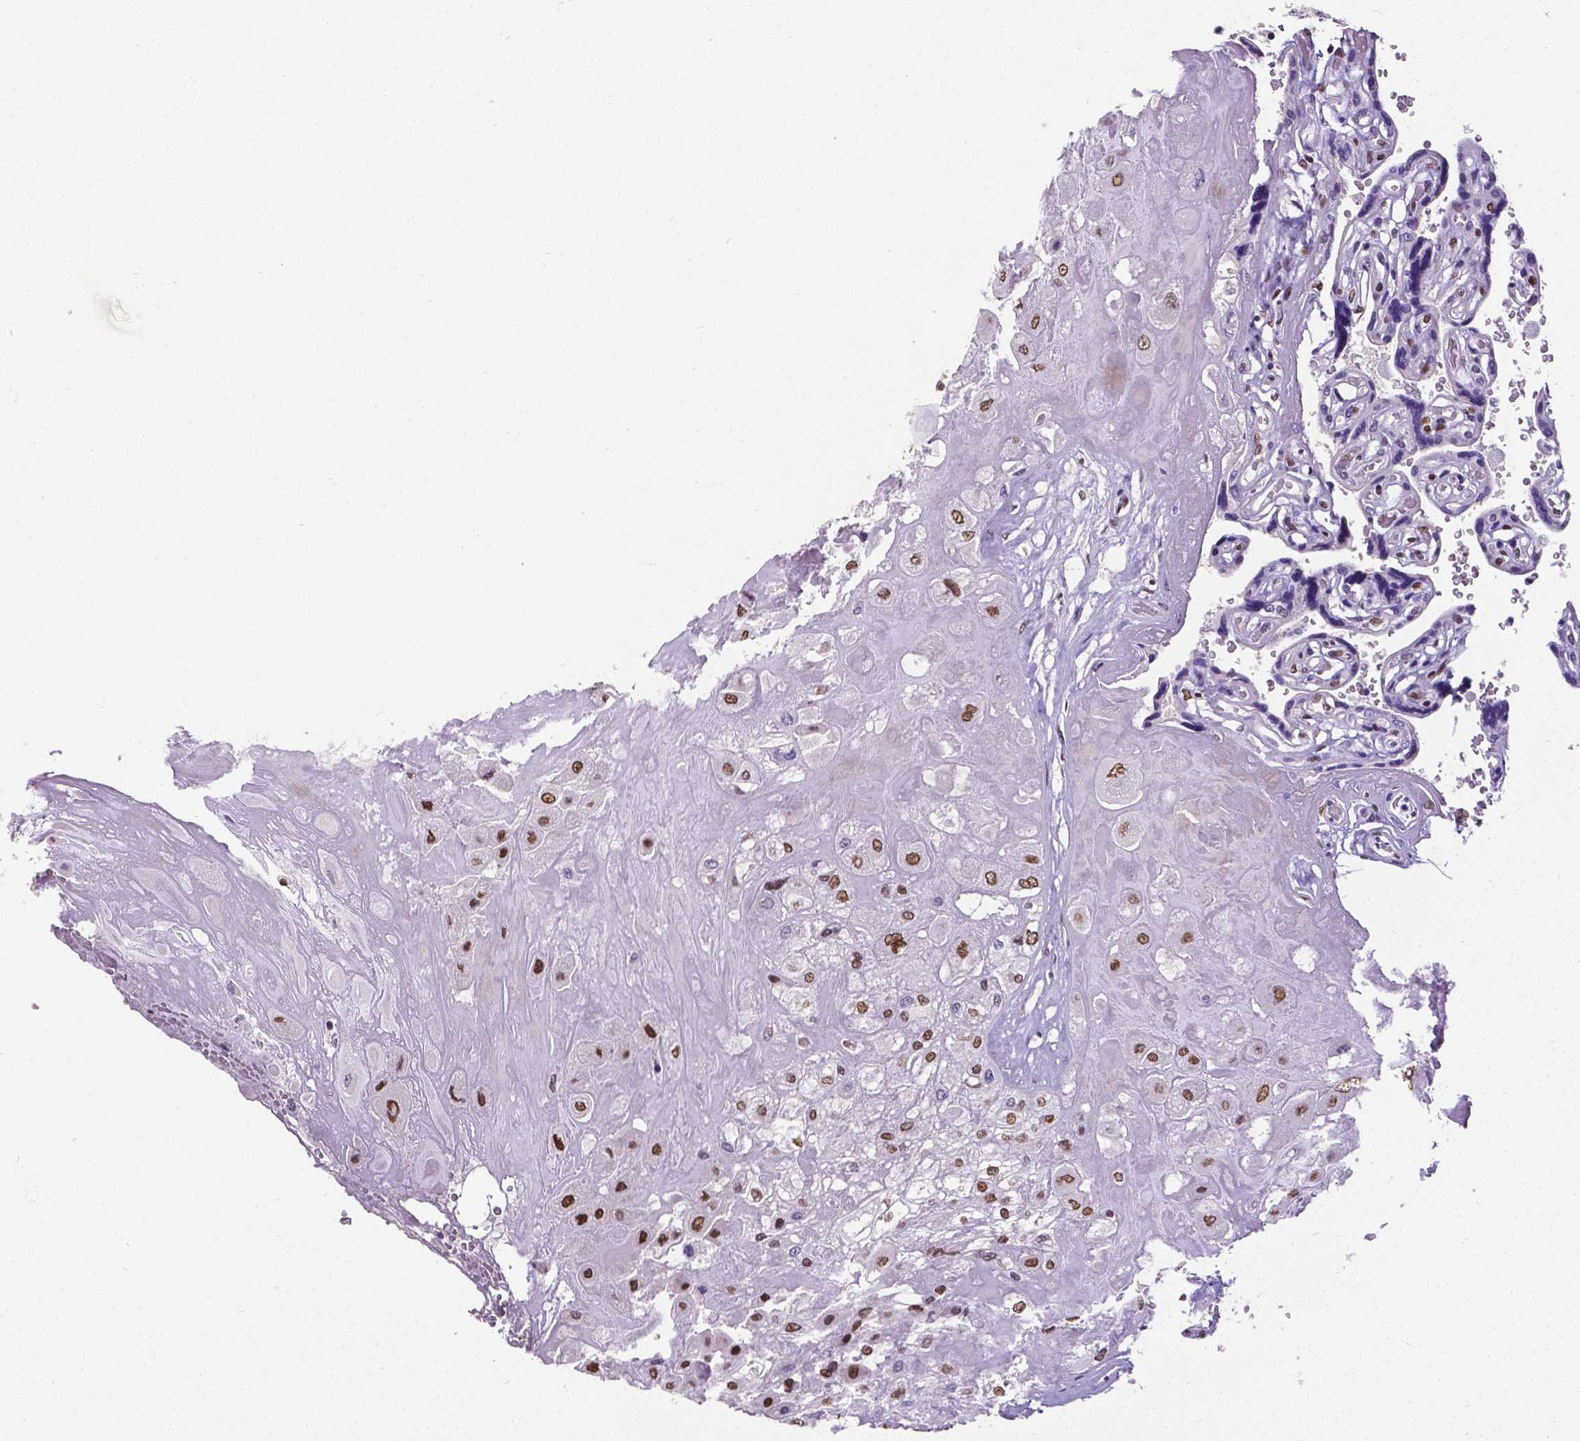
{"staining": {"intensity": "strong", "quantity": ">75%", "location": "nuclear"}, "tissue": "placenta", "cell_type": "Decidual cells", "image_type": "normal", "snomed": [{"axis": "morphology", "description": "Normal tissue, NOS"}, {"axis": "topography", "description": "Placenta"}], "caption": "This photomicrograph exhibits IHC staining of normal human placenta, with high strong nuclear expression in about >75% of decidual cells.", "gene": "REST", "patient": {"sex": "female", "age": 32}}